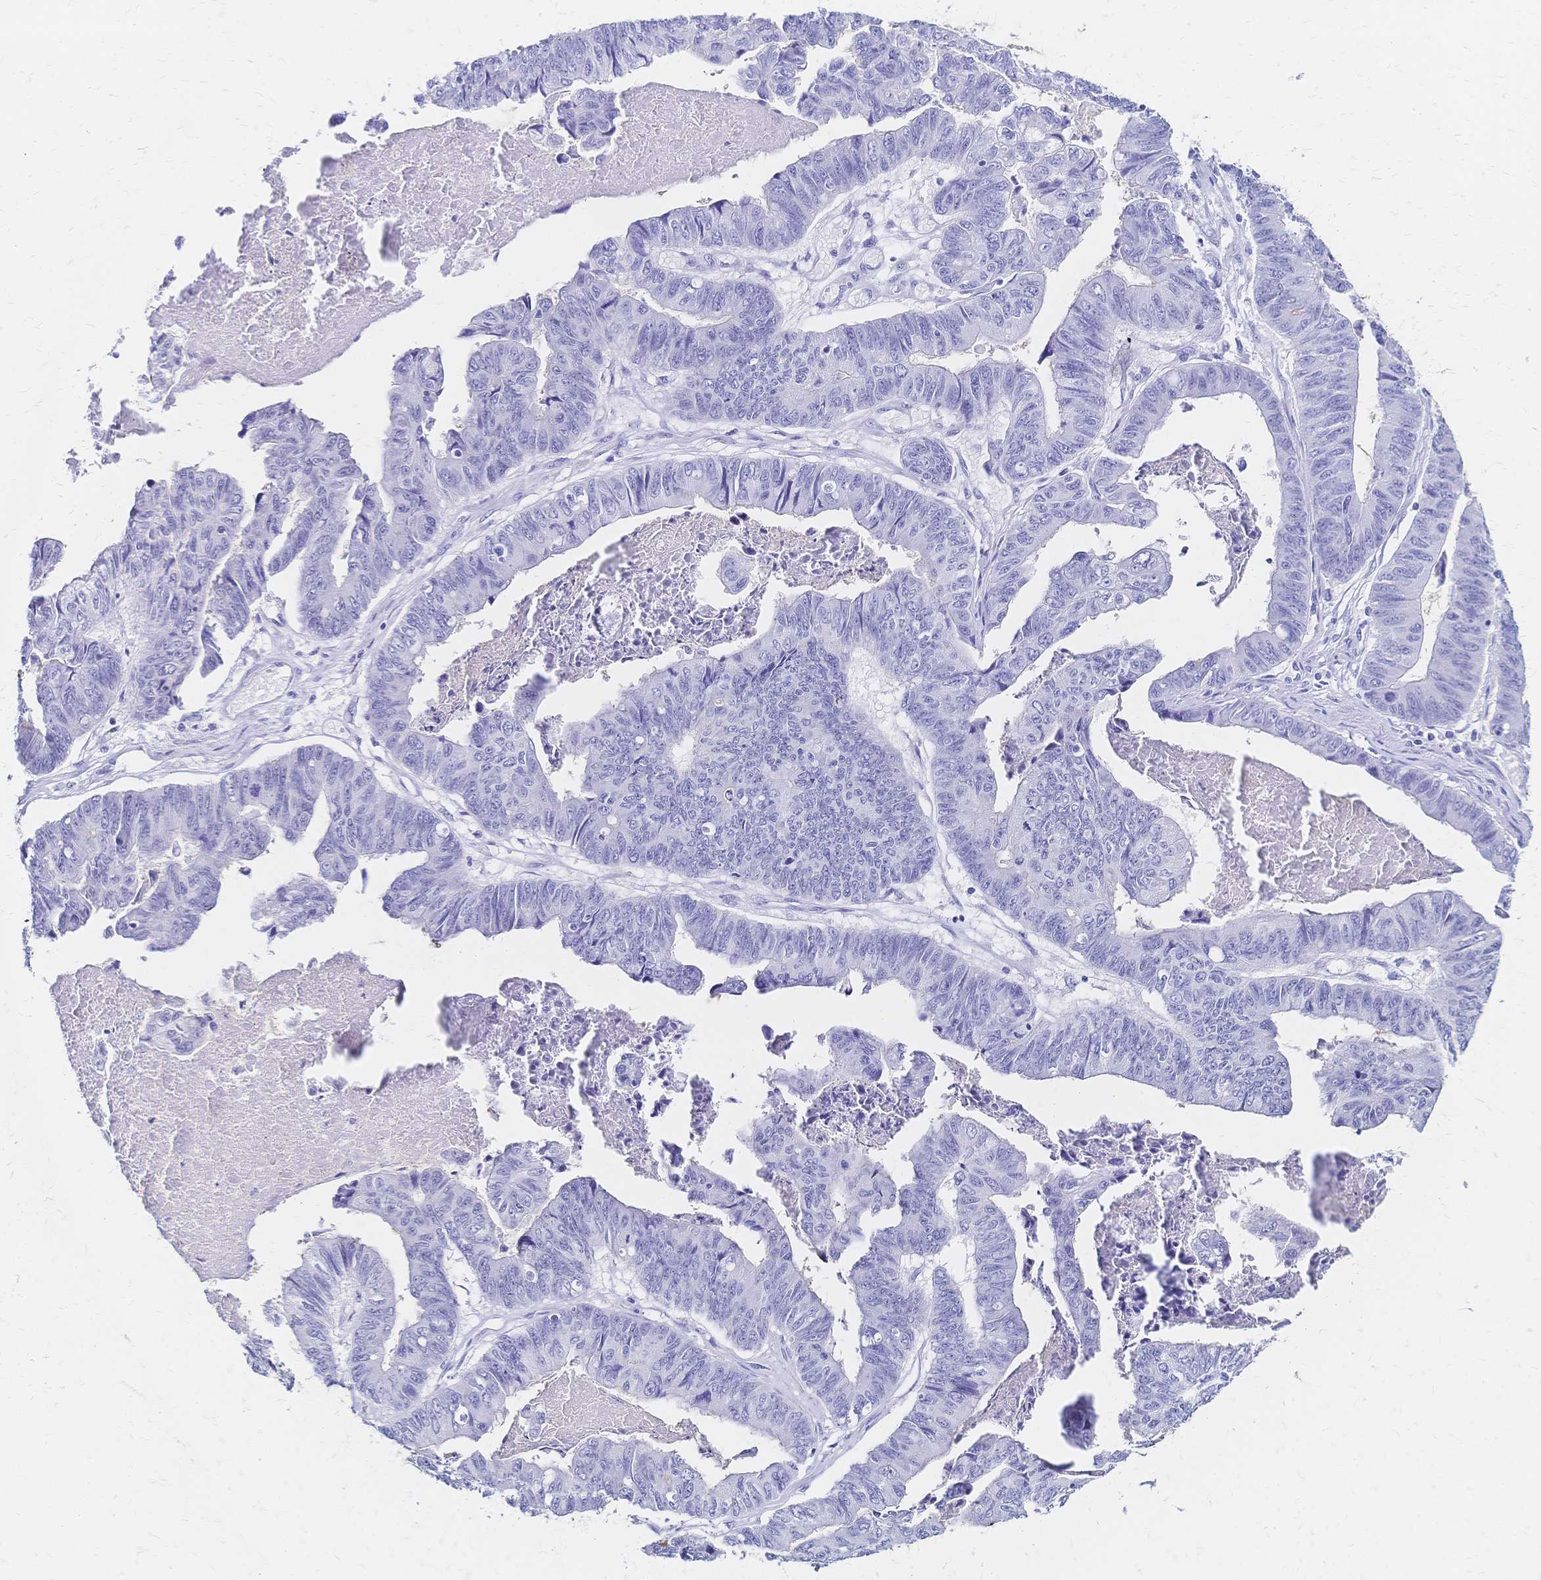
{"staining": {"intensity": "negative", "quantity": "none", "location": "none"}, "tissue": "stomach cancer", "cell_type": "Tumor cells", "image_type": "cancer", "snomed": [{"axis": "morphology", "description": "Adenocarcinoma, NOS"}, {"axis": "topography", "description": "Stomach, lower"}], "caption": "This is an IHC image of stomach adenocarcinoma. There is no expression in tumor cells.", "gene": "SLC5A1", "patient": {"sex": "male", "age": 77}}